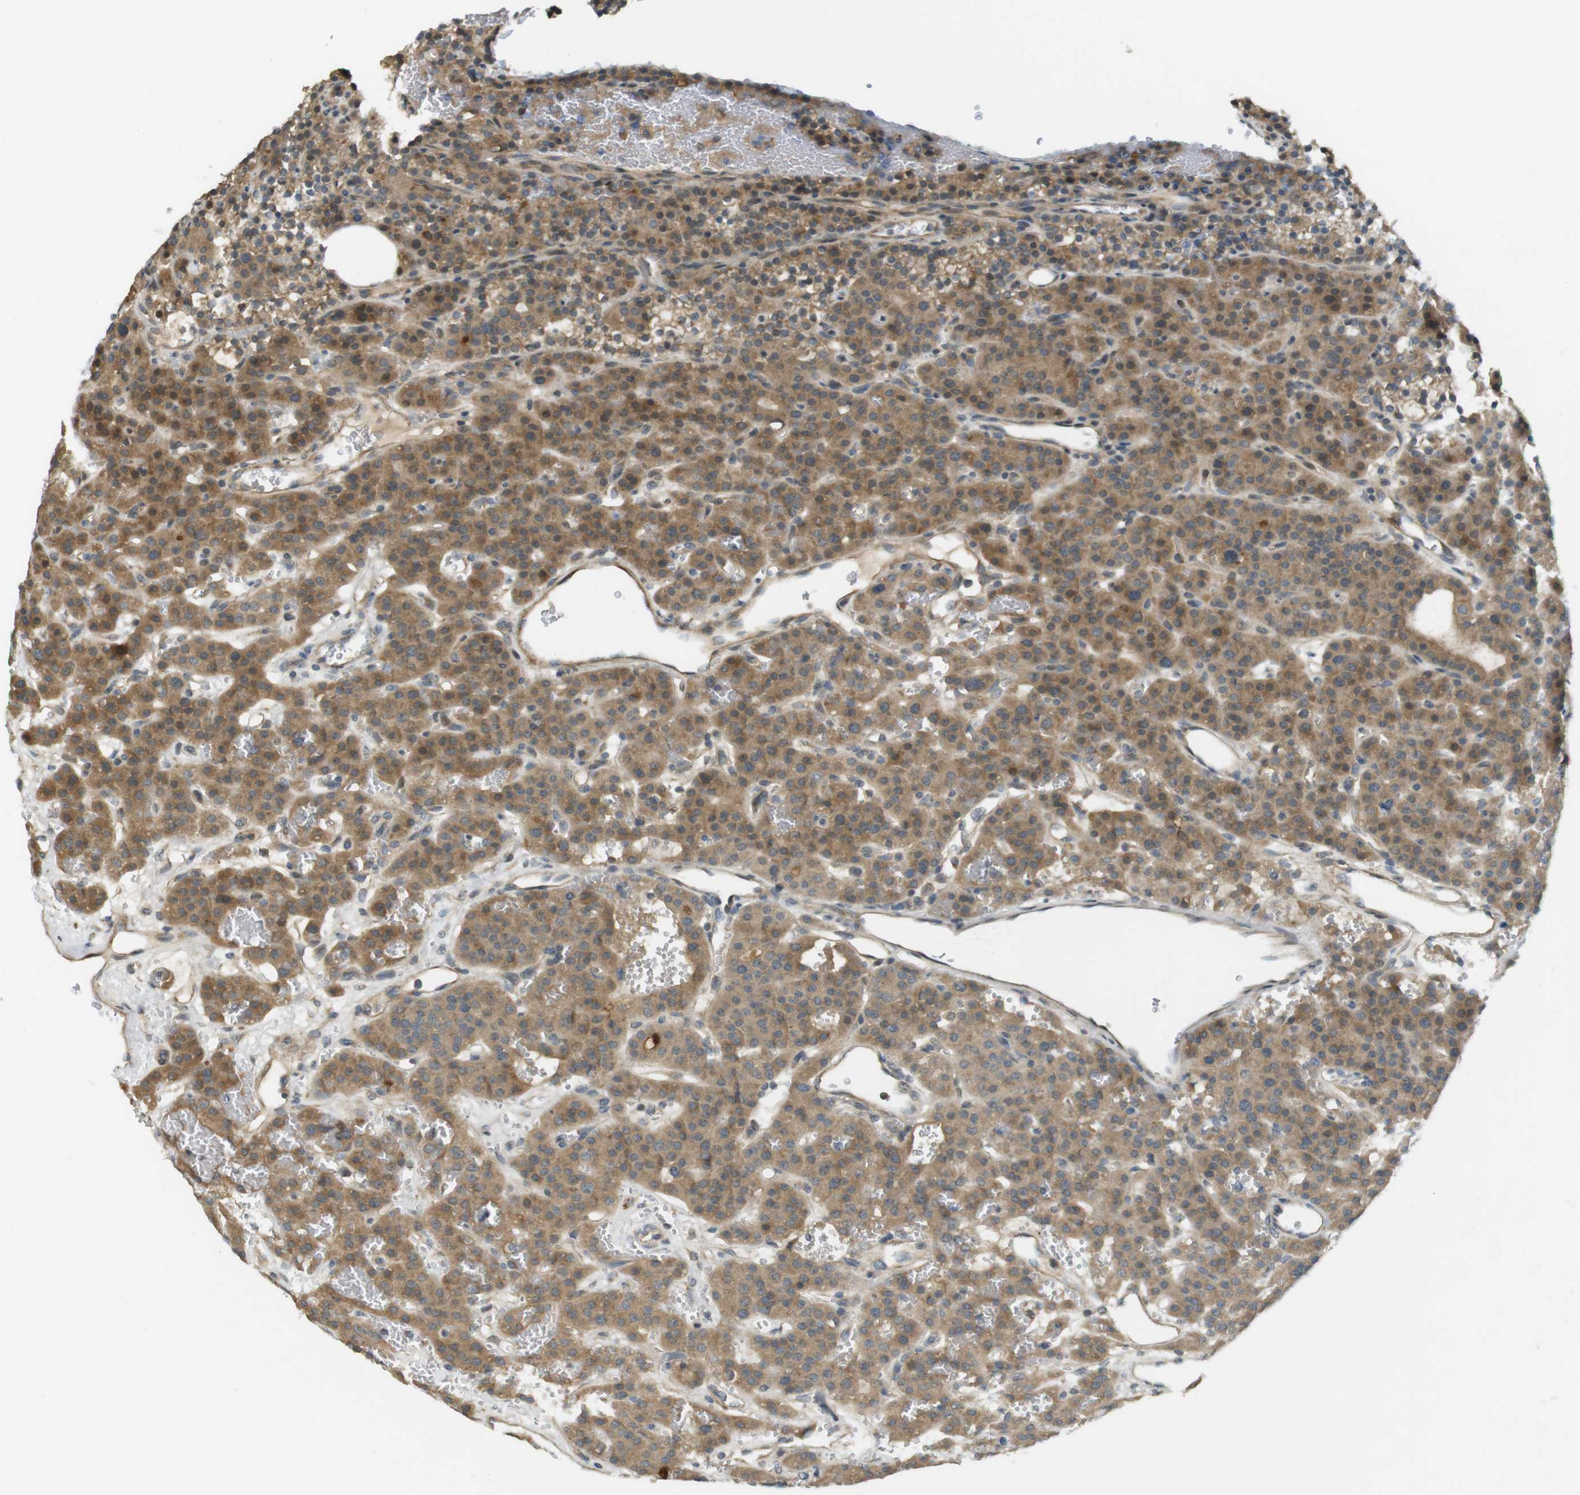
{"staining": {"intensity": "moderate", "quantity": ">75%", "location": "cytoplasmic/membranous"}, "tissue": "parathyroid gland", "cell_type": "Glandular cells", "image_type": "normal", "snomed": [{"axis": "morphology", "description": "Normal tissue, NOS"}, {"axis": "morphology", "description": "Adenoma, NOS"}, {"axis": "topography", "description": "Parathyroid gland"}], "caption": "Immunohistochemical staining of benign parathyroid gland demonstrates >75% levels of moderate cytoplasmic/membranous protein staining in about >75% of glandular cells. Ihc stains the protein of interest in brown and the nuclei are stained blue.", "gene": "CLRN3", "patient": {"sex": "female", "age": 81}}